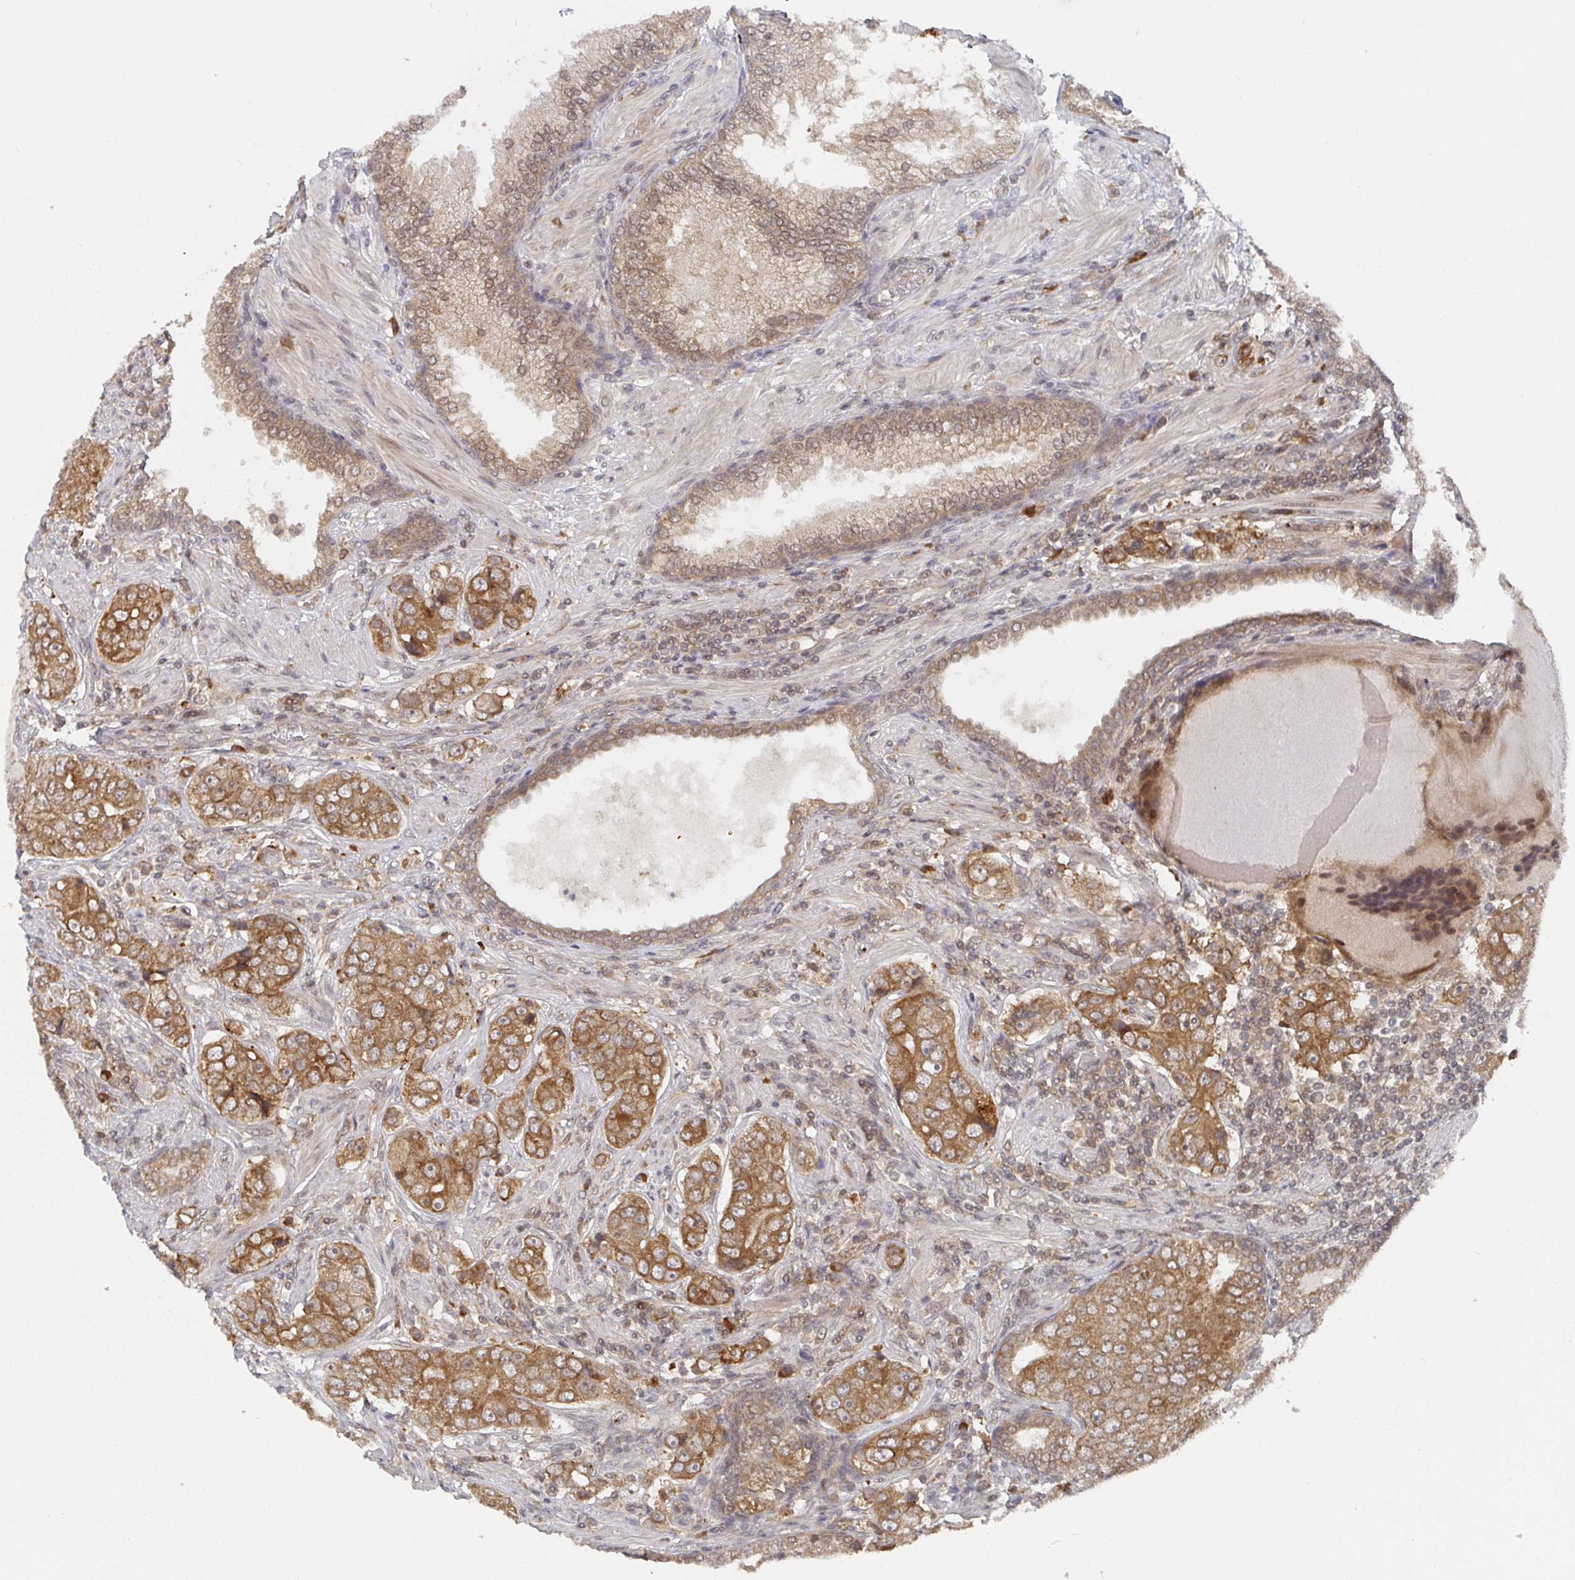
{"staining": {"intensity": "moderate", "quantity": ">75%", "location": "cytoplasmic/membranous"}, "tissue": "prostate cancer", "cell_type": "Tumor cells", "image_type": "cancer", "snomed": [{"axis": "morphology", "description": "Adenocarcinoma, High grade"}, {"axis": "topography", "description": "Prostate"}], "caption": "High-grade adenocarcinoma (prostate) stained for a protein reveals moderate cytoplasmic/membranous positivity in tumor cells.", "gene": "ALG1", "patient": {"sex": "male", "age": 60}}